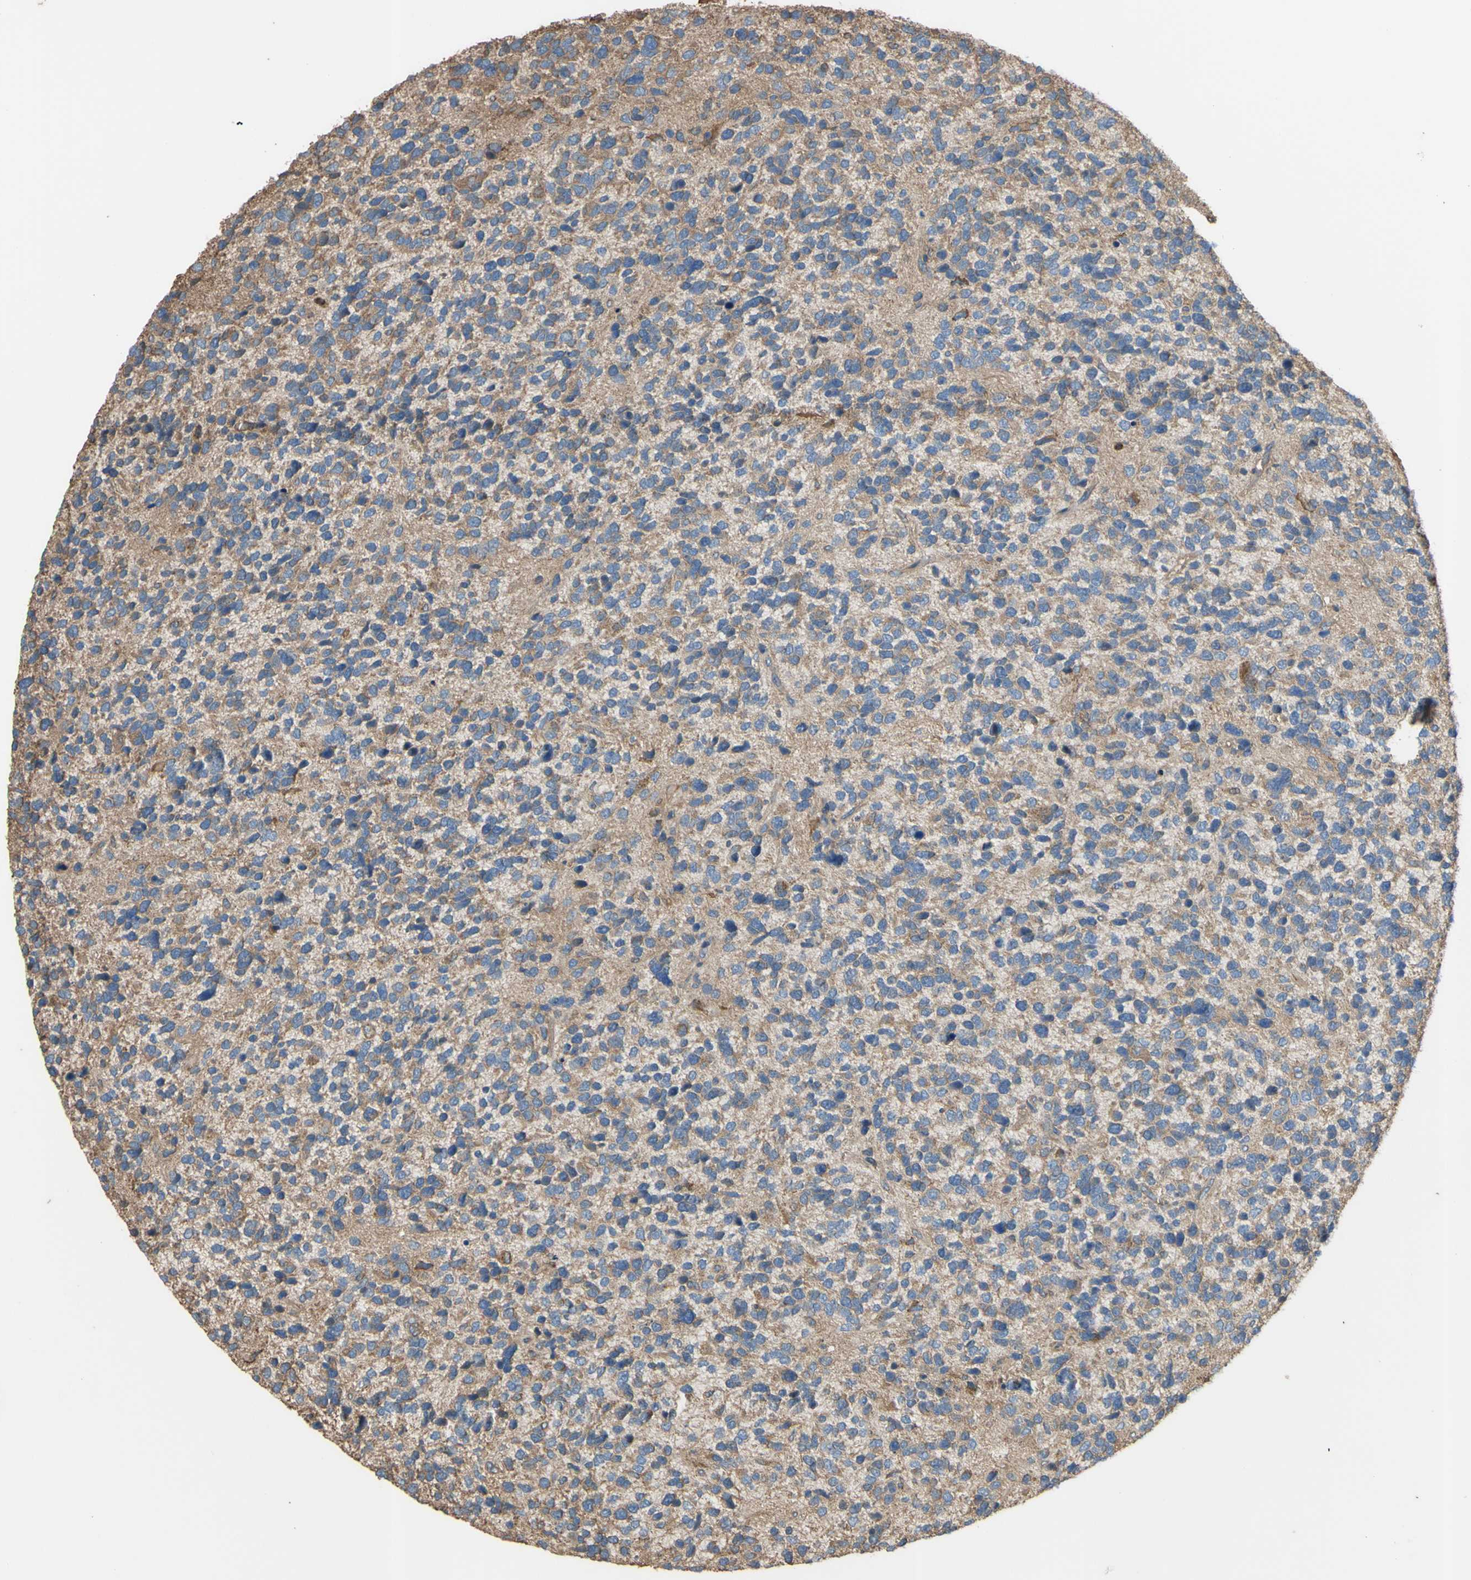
{"staining": {"intensity": "weak", "quantity": ">75%", "location": "cytoplasmic/membranous"}, "tissue": "glioma", "cell_type": "Tumor cells", "image_type": "cancer", "snomed": [{"axis": "morphology", "description": "Glioma, malignant, High grade"}, {"axis": "topography", "description": "Brain"}], "caption": "IHC image of malignant high-grade glioma stained for a protein (brown), which shows low levels of weak cytoplasmic/membranous staining in approximately >75% of tumor cells.", "gene": "CTTN", "patient": {"sex": "female", "age": 58}}